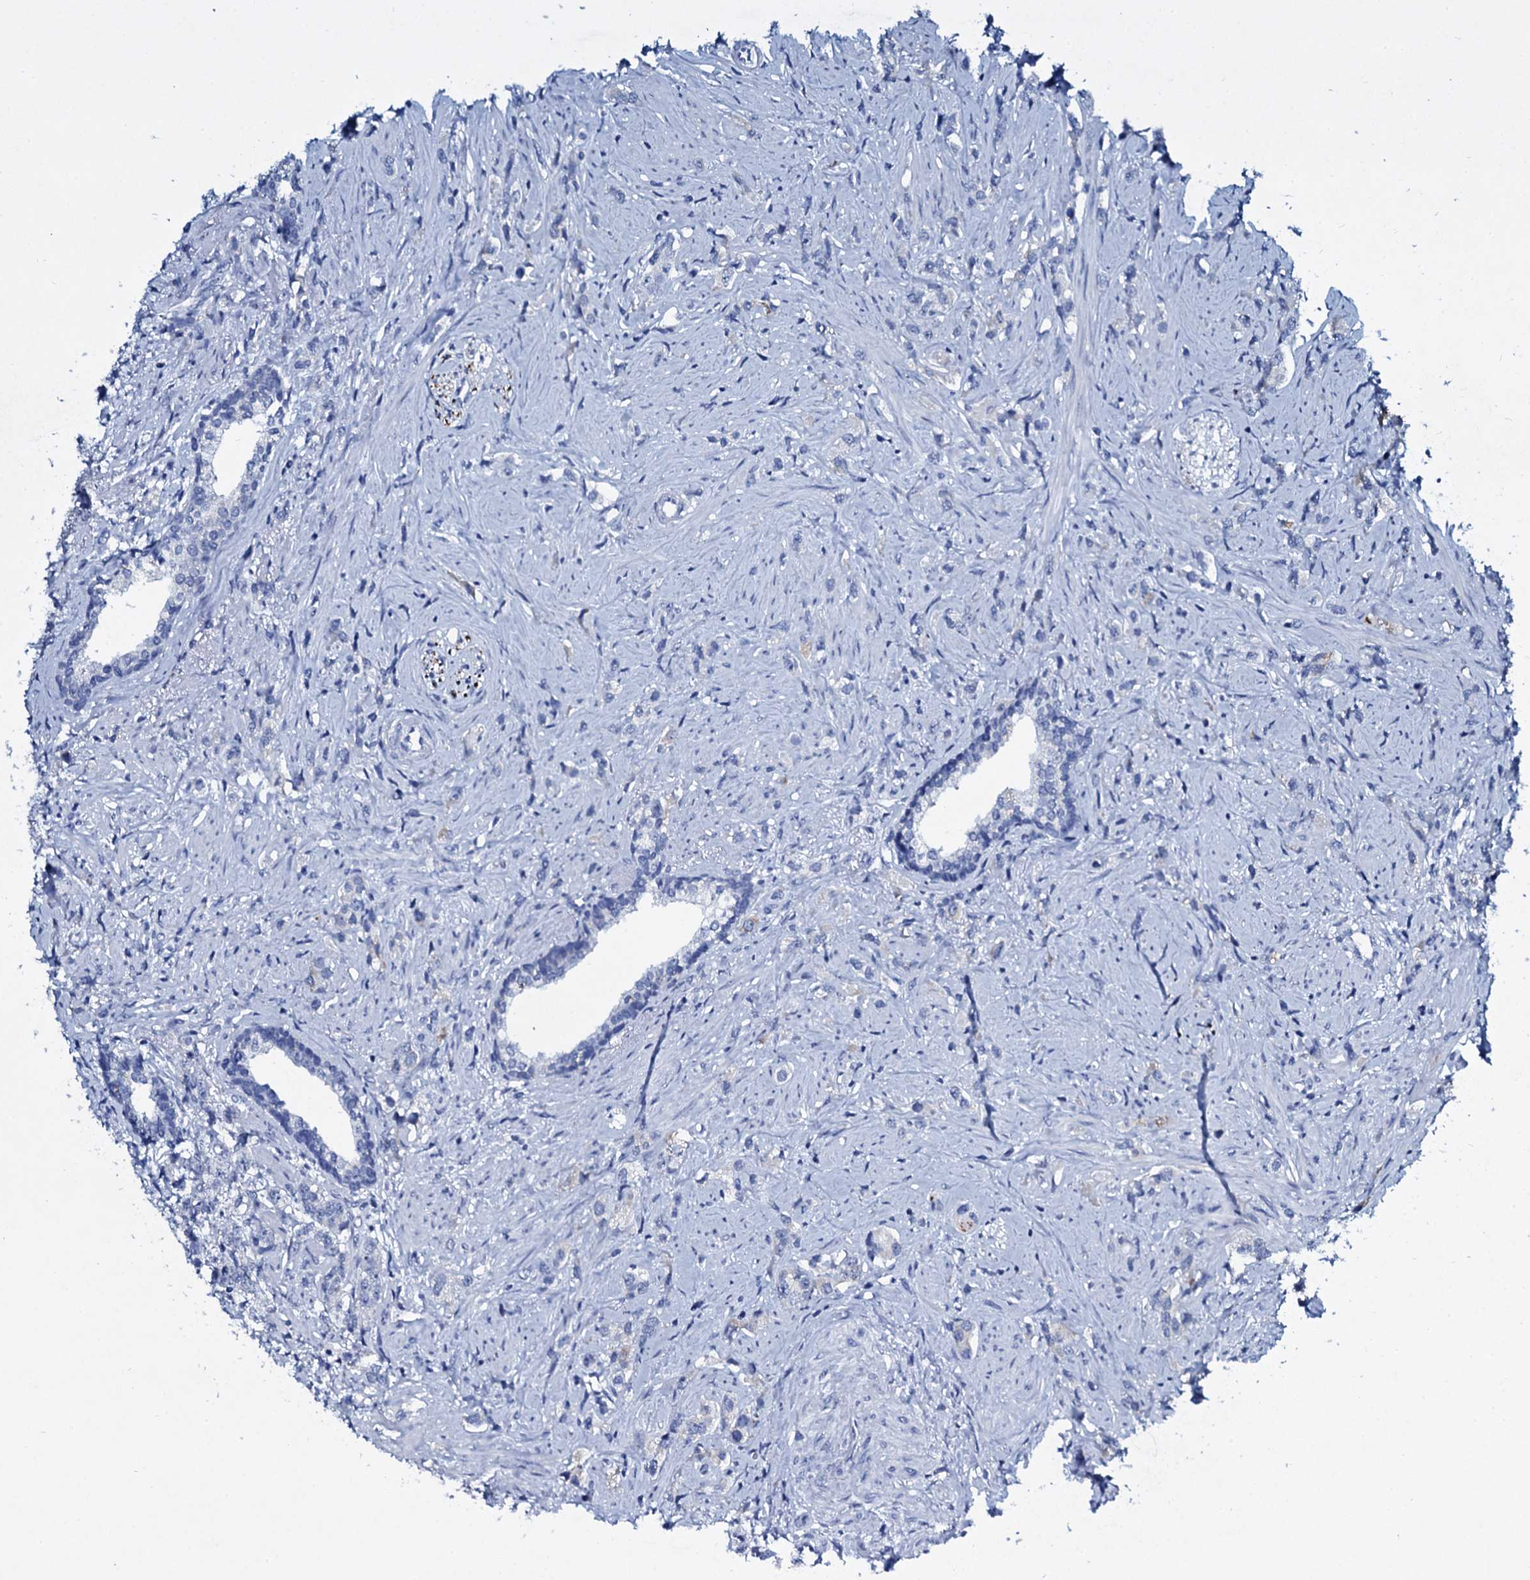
{"staining": {"intensity": "negative", "quantity": "none", "location": "none"}, "tissue": "prostate cancer", "cell_type": "Tumor cells", "image_type": "cancer", "snomed": [{"axis": "morphology", "description": "Adenocarcinoma, High grade"}, {"axis": "topography", "description": "Prostate"}], "caption": "Prostate cancer (high-grade adenocarcinoma) stained for a protein using immunohistochemistry (IHC) shows no positivity tumor cells.", "gene": "TPGS2", "patient": {"sex": "male", "age": 63}}